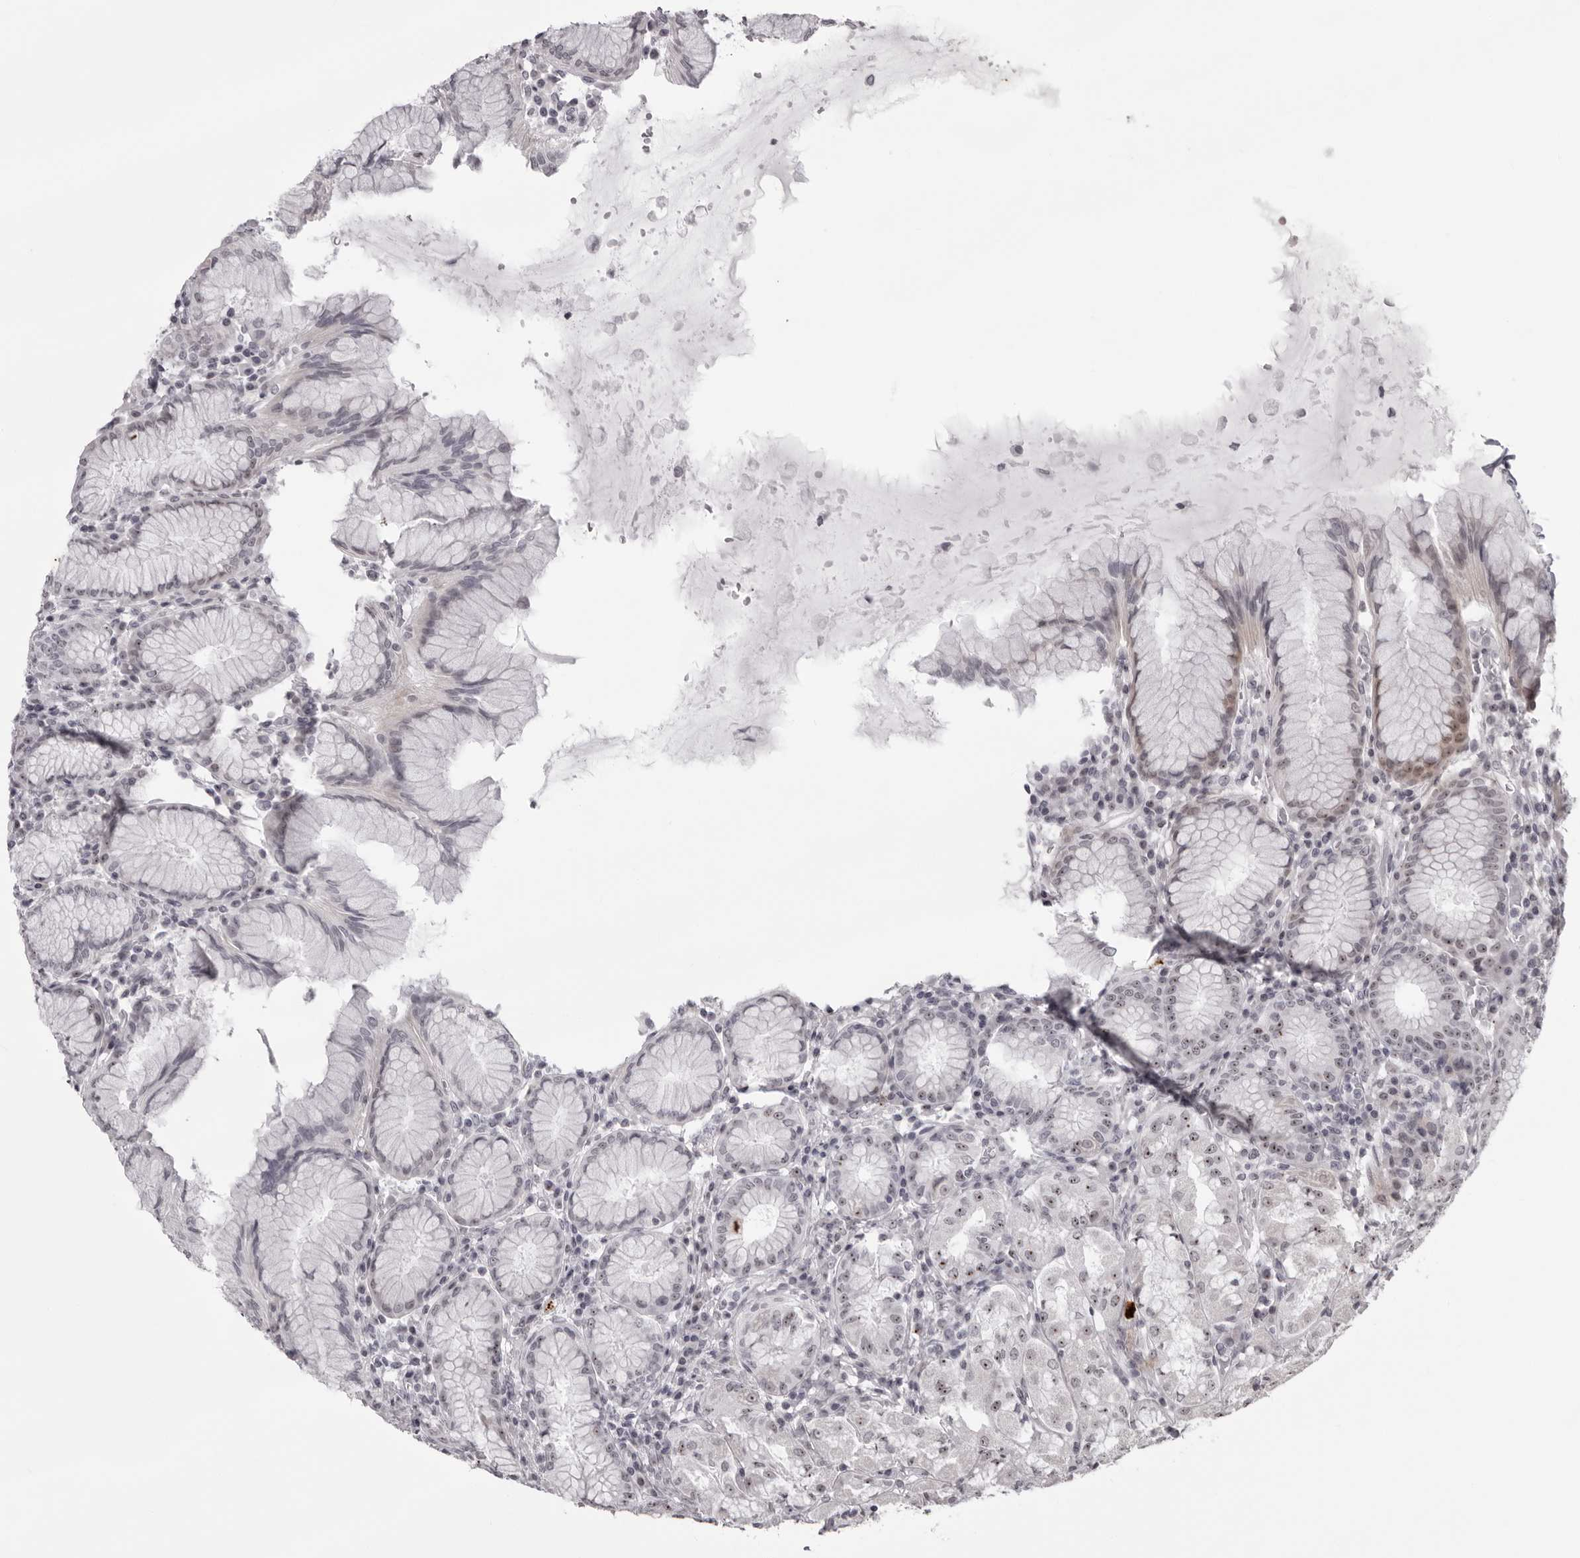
{"staining": {"intensity": "moderate", "quantity": "25%-75%", "location": "nuclear"}, "tissue": "stomach", "cell_type": "Glandular cells", "image_type": "normal", "snomed": [{"axis": "morphology", "description": "Normal tissue, NOS"}, {"axis": "topography", "description": "Stomach"}, {"axis": "topography", "description": "Stomach, lower"}], "caption": "This is an image of immunohistochemistry staining of normal stomach, which shows moderate staining in the nuclear of glandular cells.", "gene": "HELZ", "patient": {"sex": "female", "age": 56}}